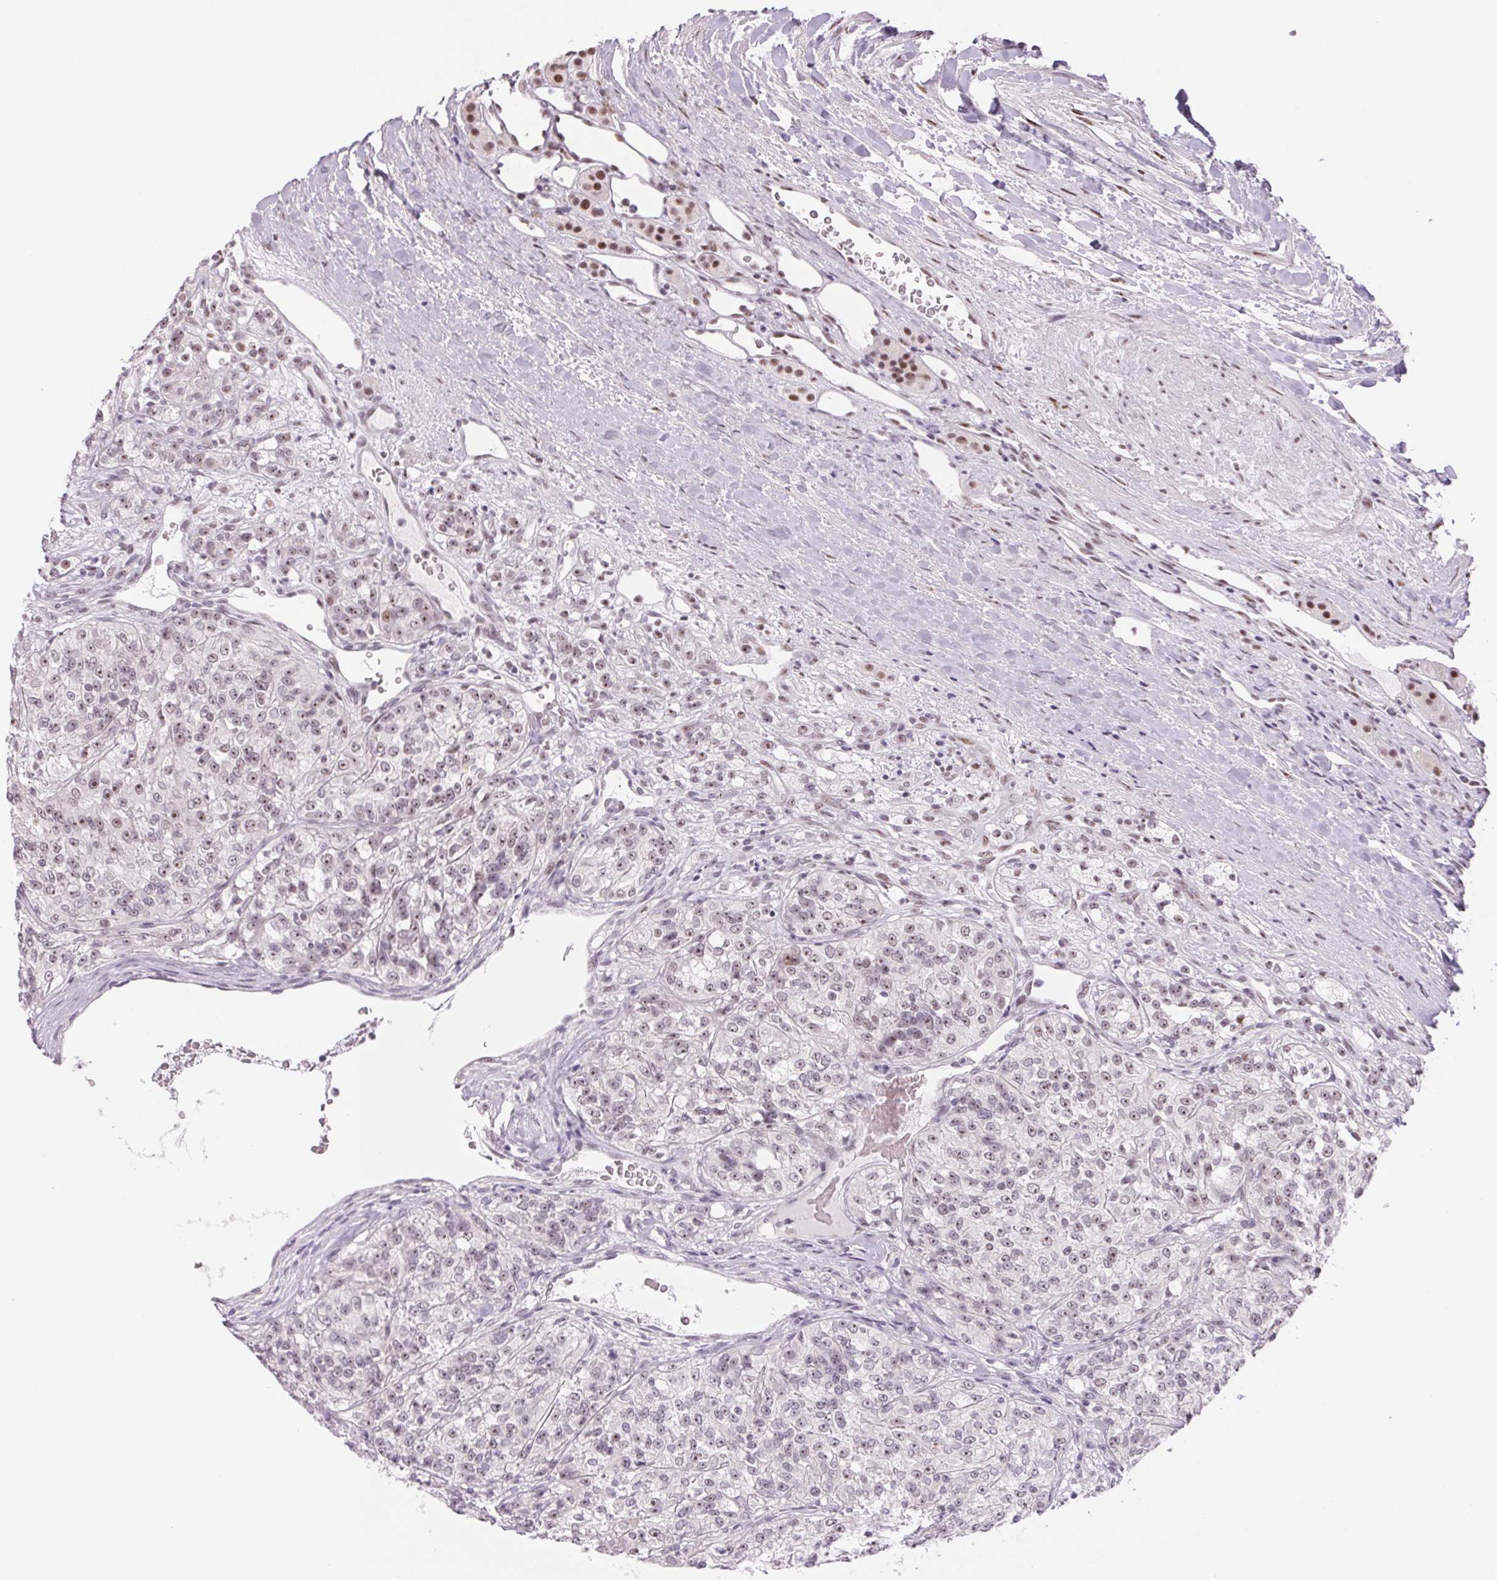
{"staining": {"intensity": "strong", "quantity": "<25%", "location": "nuclear"}, "tissue": "renal cancer", "cell_type": "Tumor cells", "image_type": "cancer", "snomed": [{"axis": "morphology", "description": "Adenocarcinoma, NOS"}, {"axis": "topography", "description": "Kidney"}], "caption": "Tumor cells demonstrate medium levels of strong nuclear staining in about <25% of cells in human renal cancer.", "gene": "ZC3H14", "patient": {"sex": "female", "age": 63}}